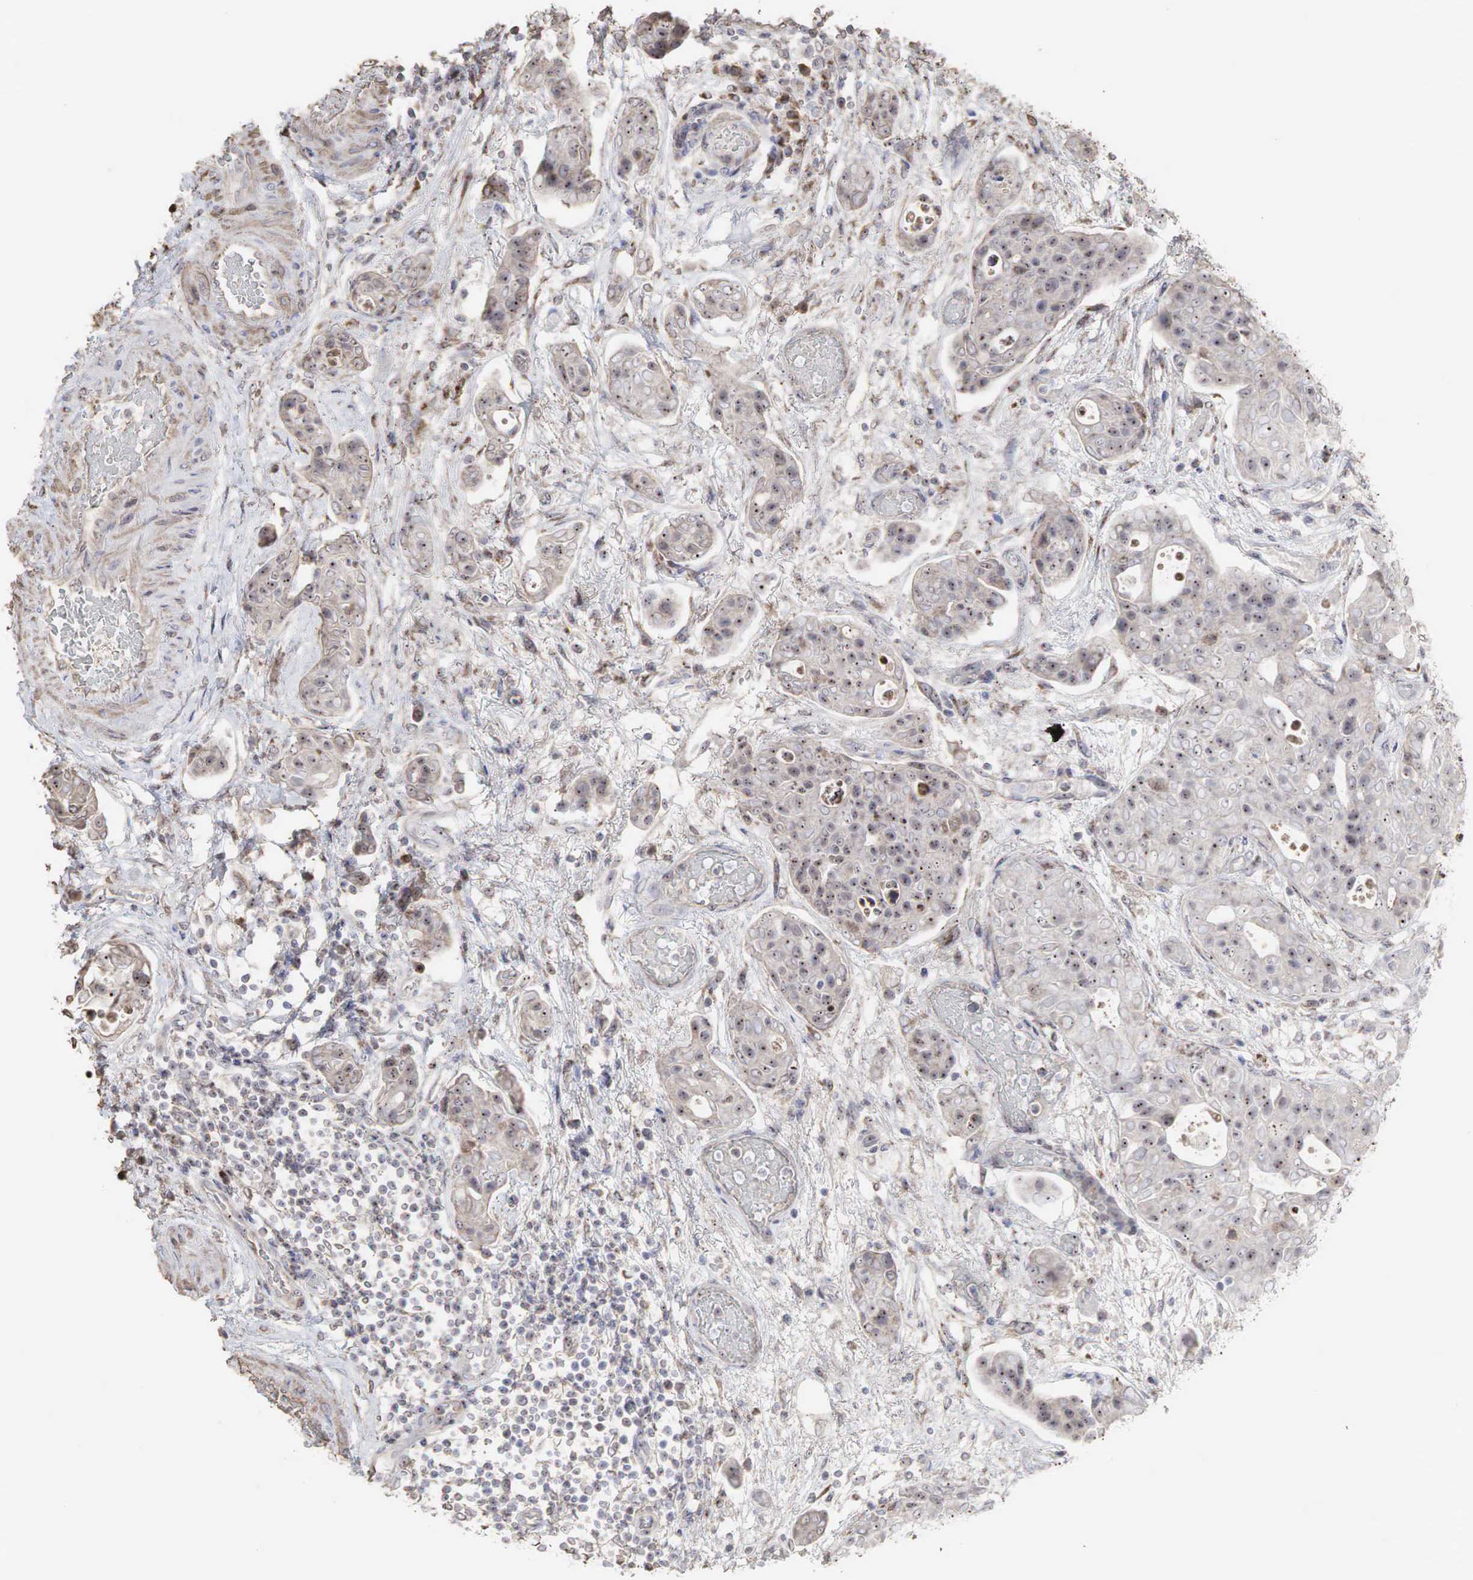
{"staining": {"intensity": "strong", "quantity": "25%-75%", "location": "cytoplasmic/membranous,nuclear"}, "tissue": "urothelial cancer", "cell_type": "Tumor cells", "image_type": "cancer", "snomed": [{"axis": "morphology", "description": "Urothelial carcinoma, High grade"}, {"axis": "topography", "description": "Urinary bladder"}], "caption": "Urothelial cancer stained with DAB immunohistochemistry (IHC) exhibits high levels of strong cytoplasmic/membranous and nuclear staining in approximately 25%-75% of tumor cells.", "gene": "DKC1", "patient": {"sex": "male", "age": 78}}